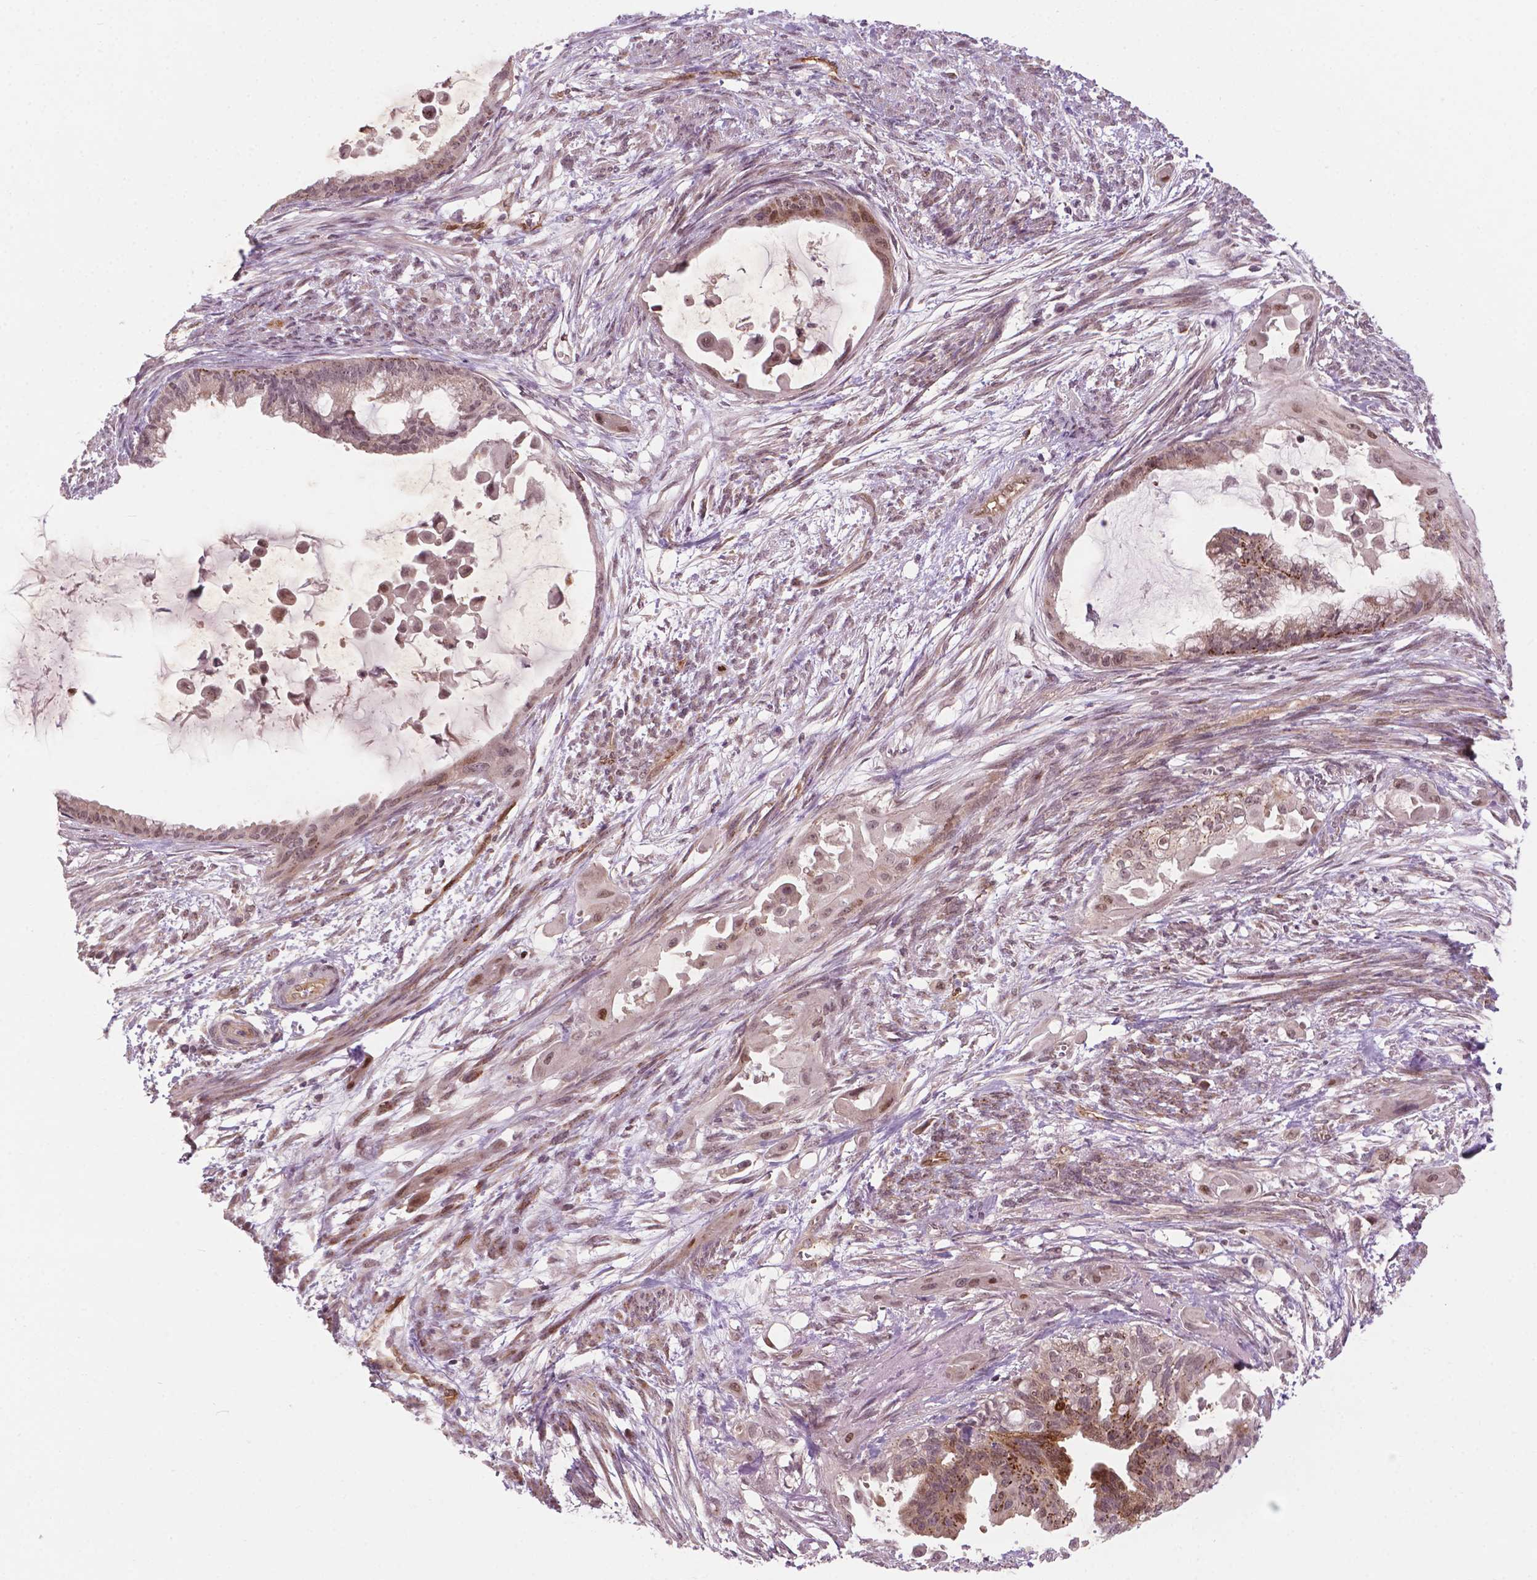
{"staining": {"intensity": "weak", "quantity": "<25%", "location": "nuclear"}, "tissue": "endometrial cancer", "cell_type": "Tumor cells", "image_type": "cancer", "snomed": [{"axis": "morphology", "description": "Adenocarcinoma, NOS"}, {"axis": "topography", "description": "Endometrium"}], "caption": "DAB immunohistochemical staining of human endometrial cancer (adenocarcinoma) shows no significant expression in tumor cells.", "gene": "NFAT5", "patient": {"sex": "female", "age": 86}}